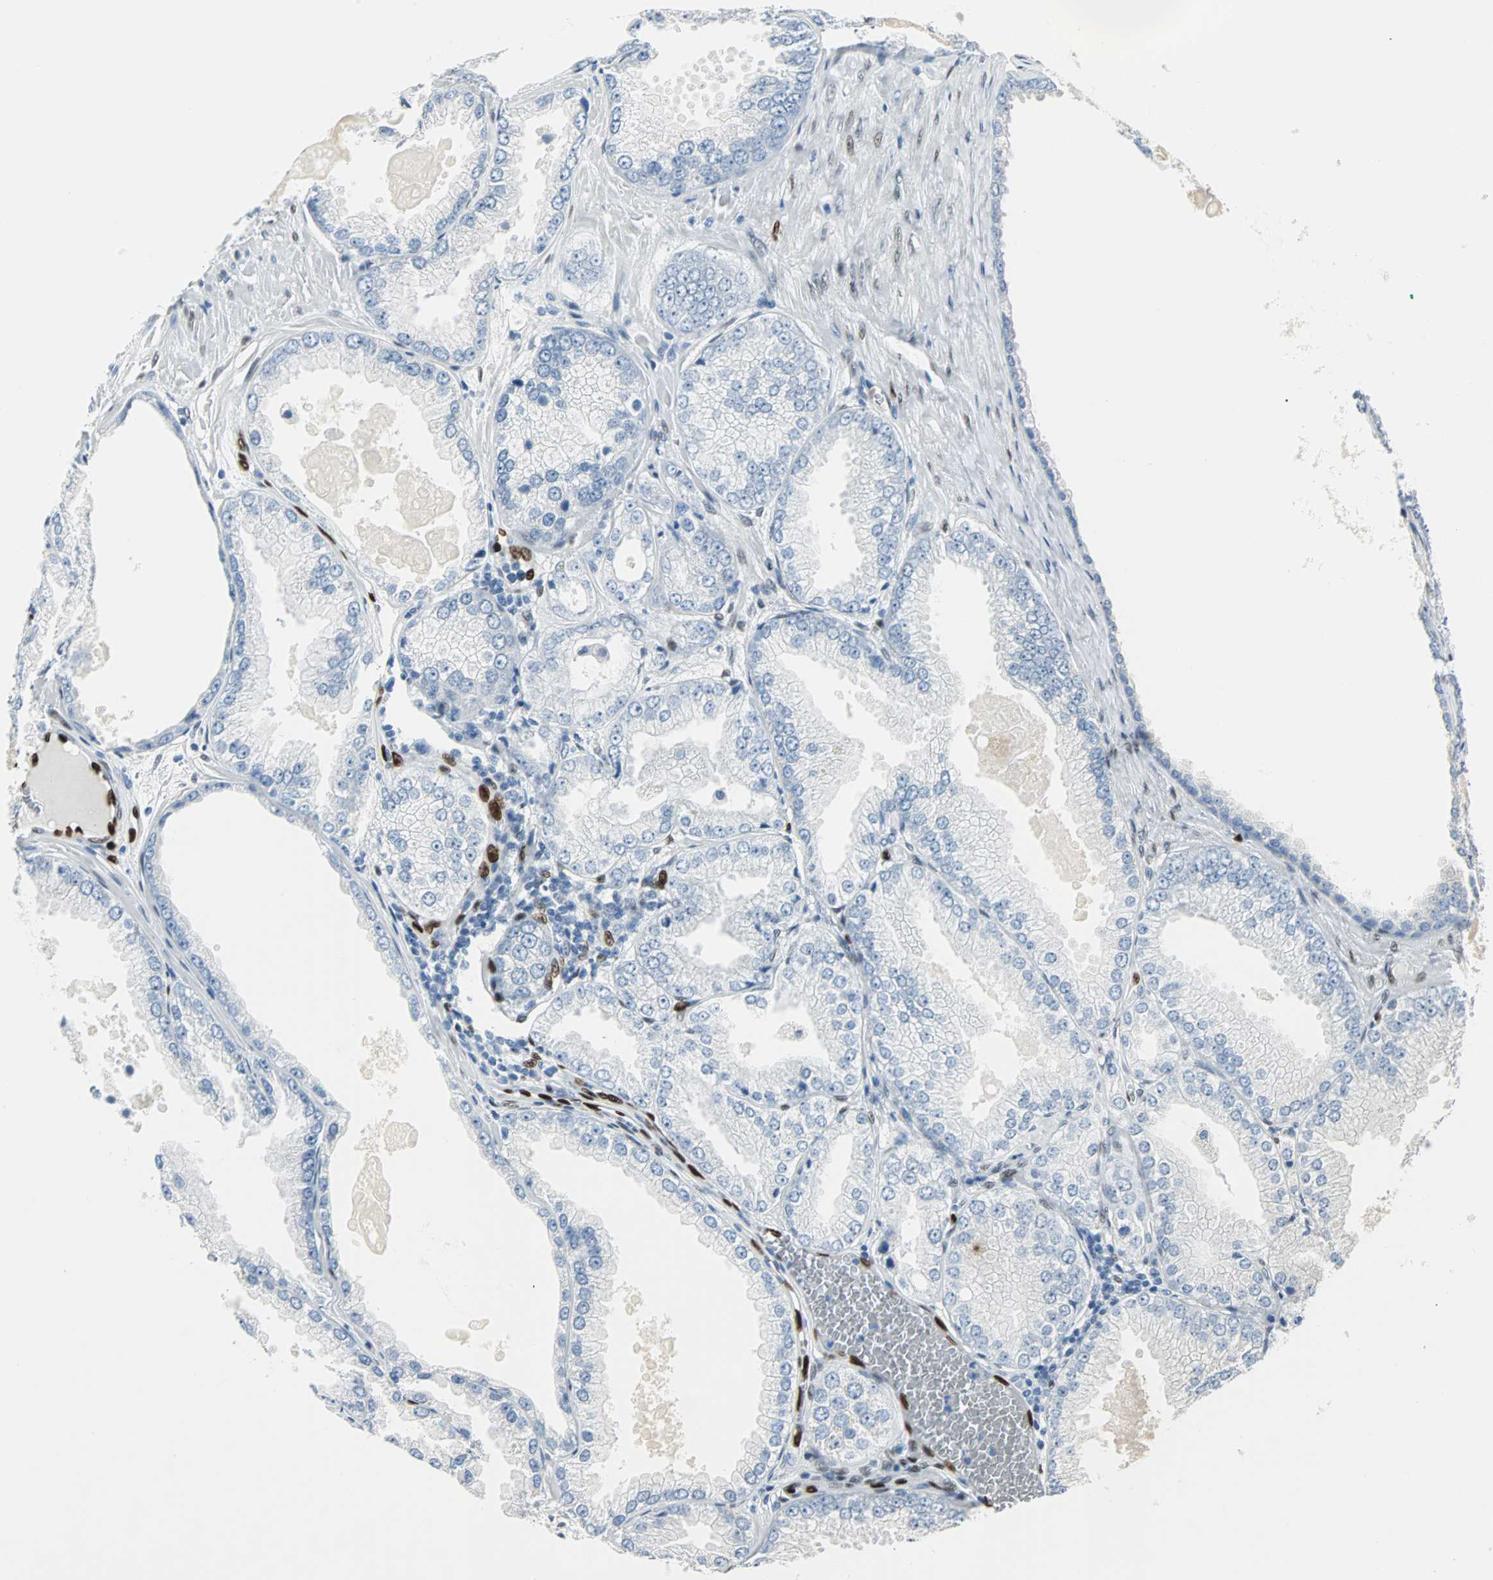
{"staining": {"intensity": "negative", "quantity": "none", "location": "none"}, "tissue": "prostate cancer", "cell_type": "Tumor cells", "image_type": "cancer", "snomed": [{"axis": "morphology", "description": "Adenocarcinoma, High grade"}, {"axis": "topography", "description": "Prostate"}], "caption": "An immunohistochemistry photomicrograph of prostate adenocarcinoma (high-grade) is shown. There is no staining in tumor cells of prostate adenocarcinoma (high-grade).", "gene": "IL33", "patient": {"sex": "male", "age": 61}}